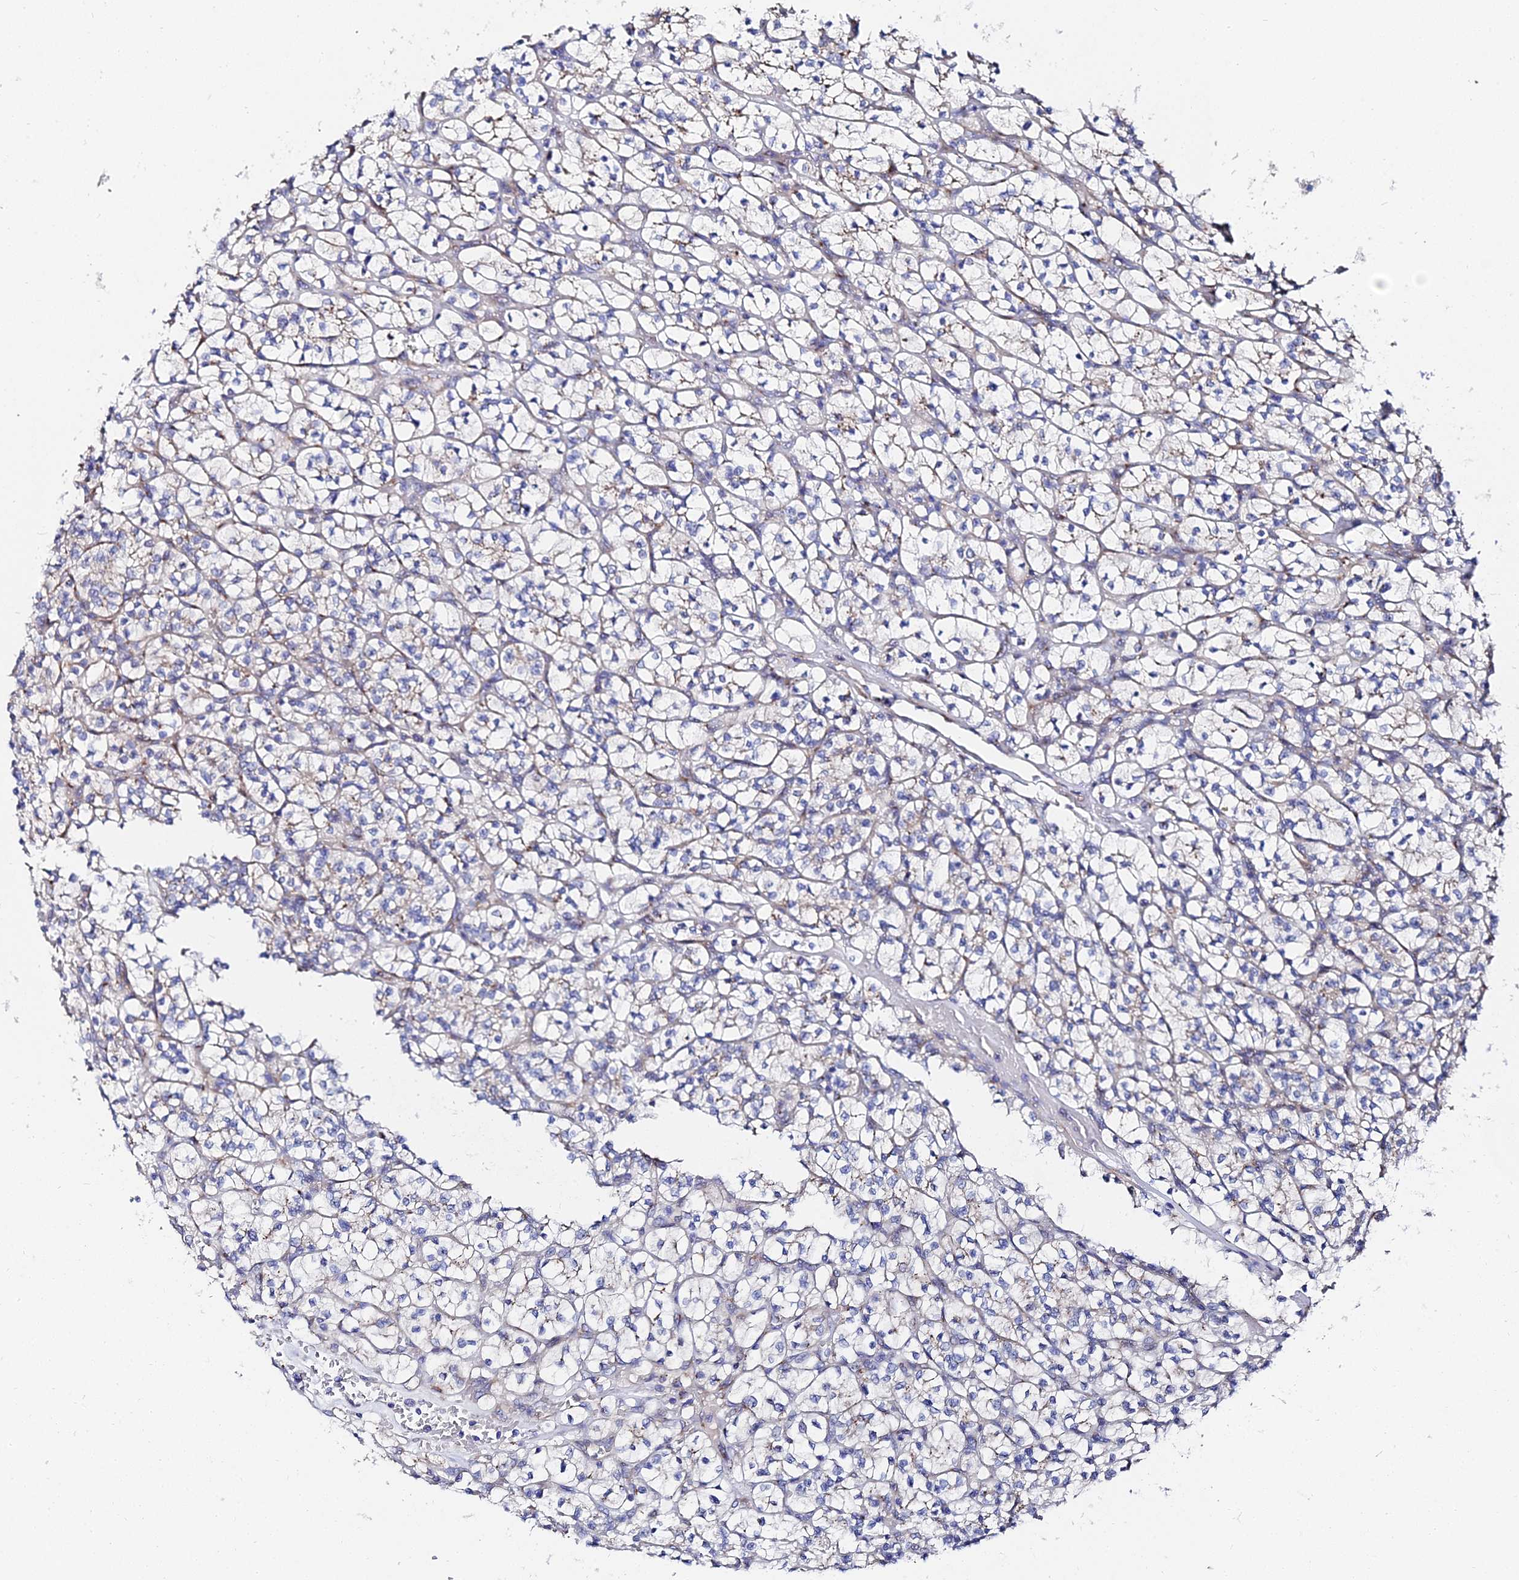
{"staining": {"intensity": "weak", "quantity": "<25%", "location": "cytoplasmic/membranous"}, "tissue": "renal cancer", "cell_type": "Tumor cells", "image_type": "cancer", "snomed": [{"axis": "morphology", "description": "Adenocarcinoma, NOS"}, {"axis": "topography", "description": "Kidney"}], "caption": "Image shows no protein positivity in tumor cells of renal adenocarcinoma tissue.", "gene": "BORCS8", "patient": {"sex": "female", "age": 64}}